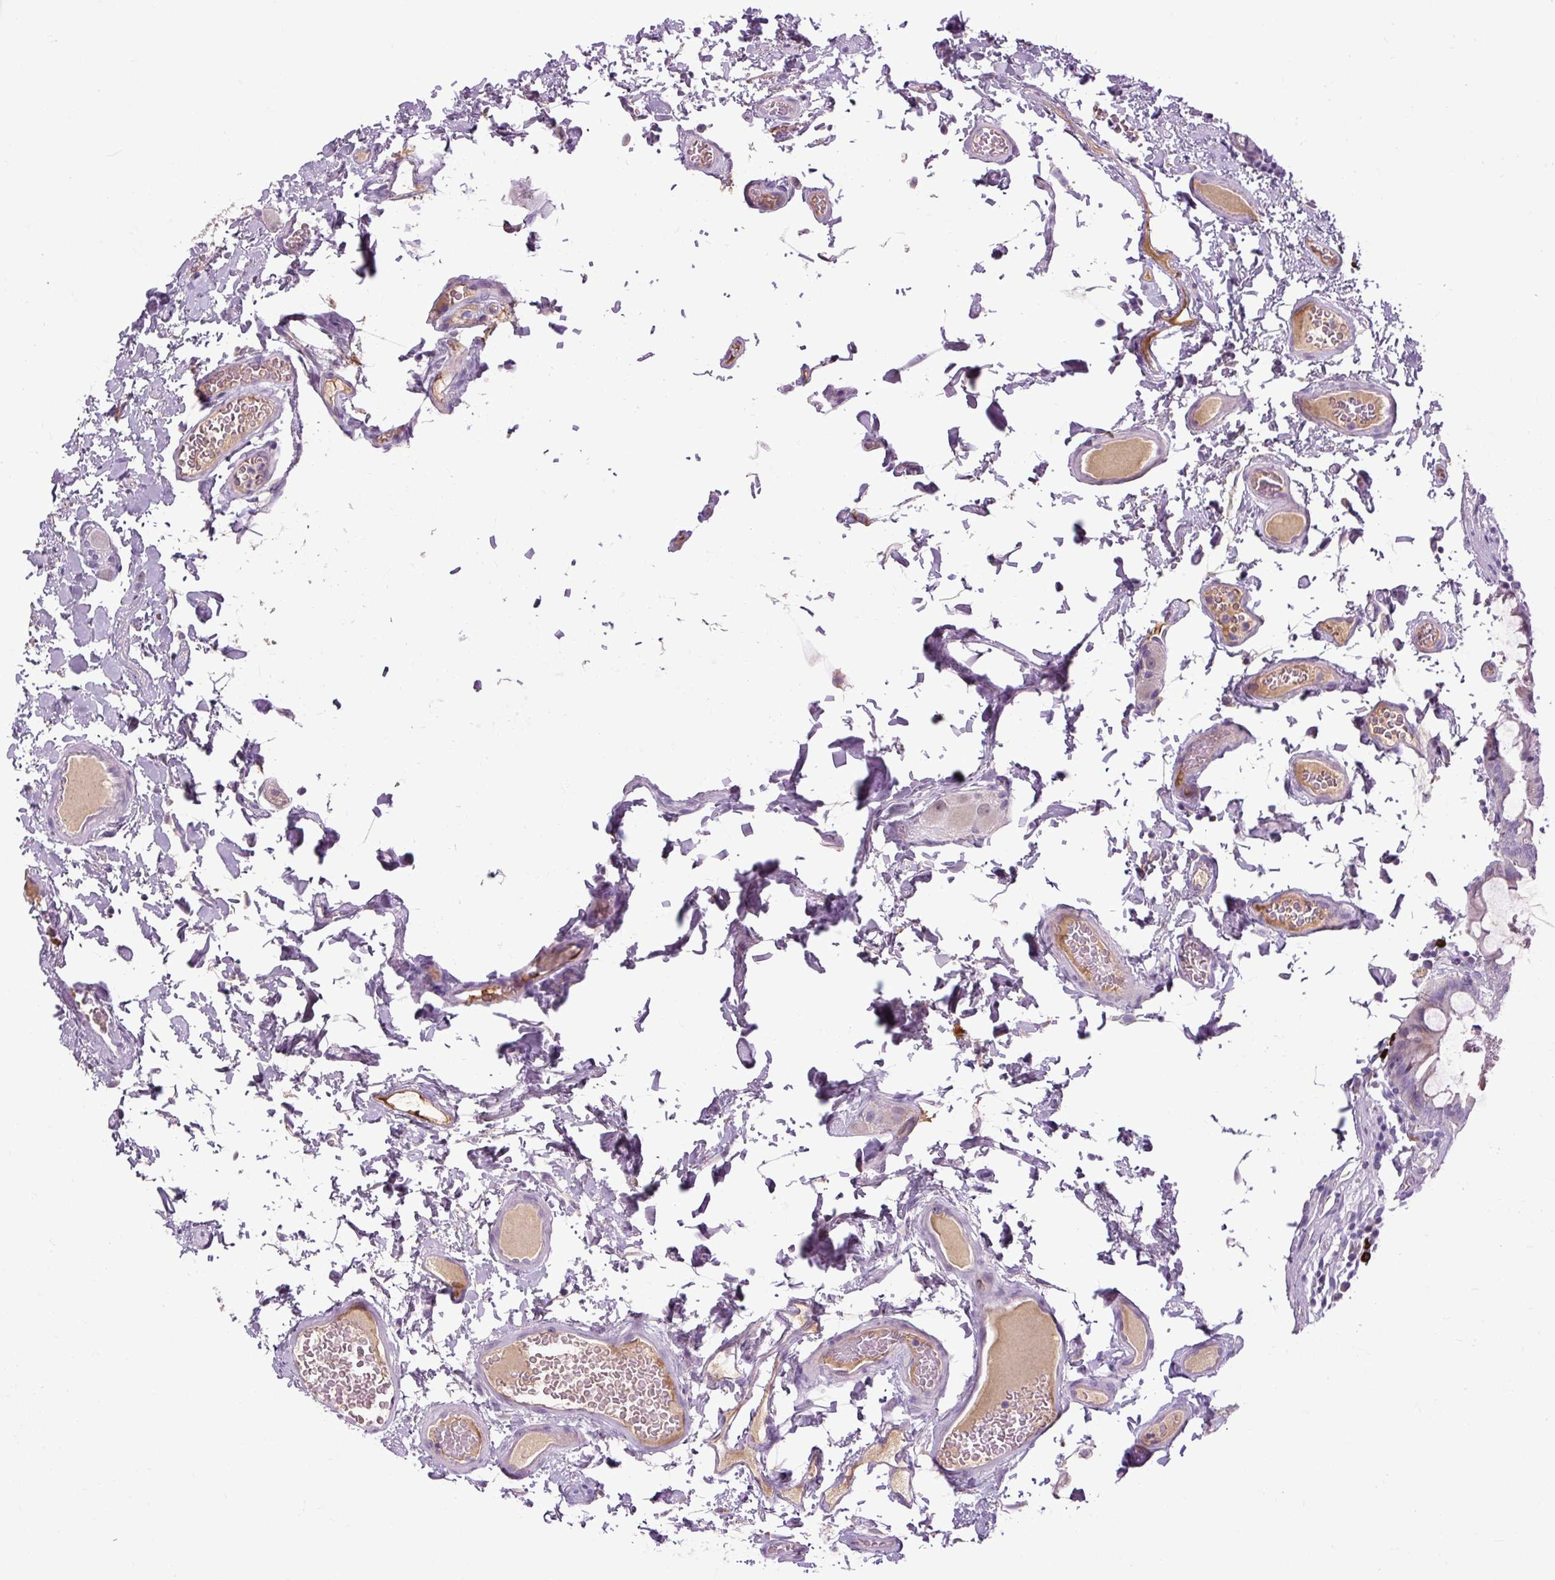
{"staining": {"intensity": "negative", "quantity": "none", "location": "none"}, "tissue": "colon", "cell_type": "Endothelial cells", "image_type": "normal", "snomed": [{"axis": "morphology", "description": "Normal tissue, NOS"}, {"axis": "topography", "description": "Colon"}, {"axis": "topography", "description": "Peripheral nerve tissue"}], "caption": "This is a micrograph of immunohistochemistry (IHC) staining of unremarkable colon, which shows no positivity in endothelial cells. (DAB (3,3'-diaminobenzidine) IHC, high magnification).", "gene": "ARRDC2", "patient": {"sex": "male", "age": 84}}